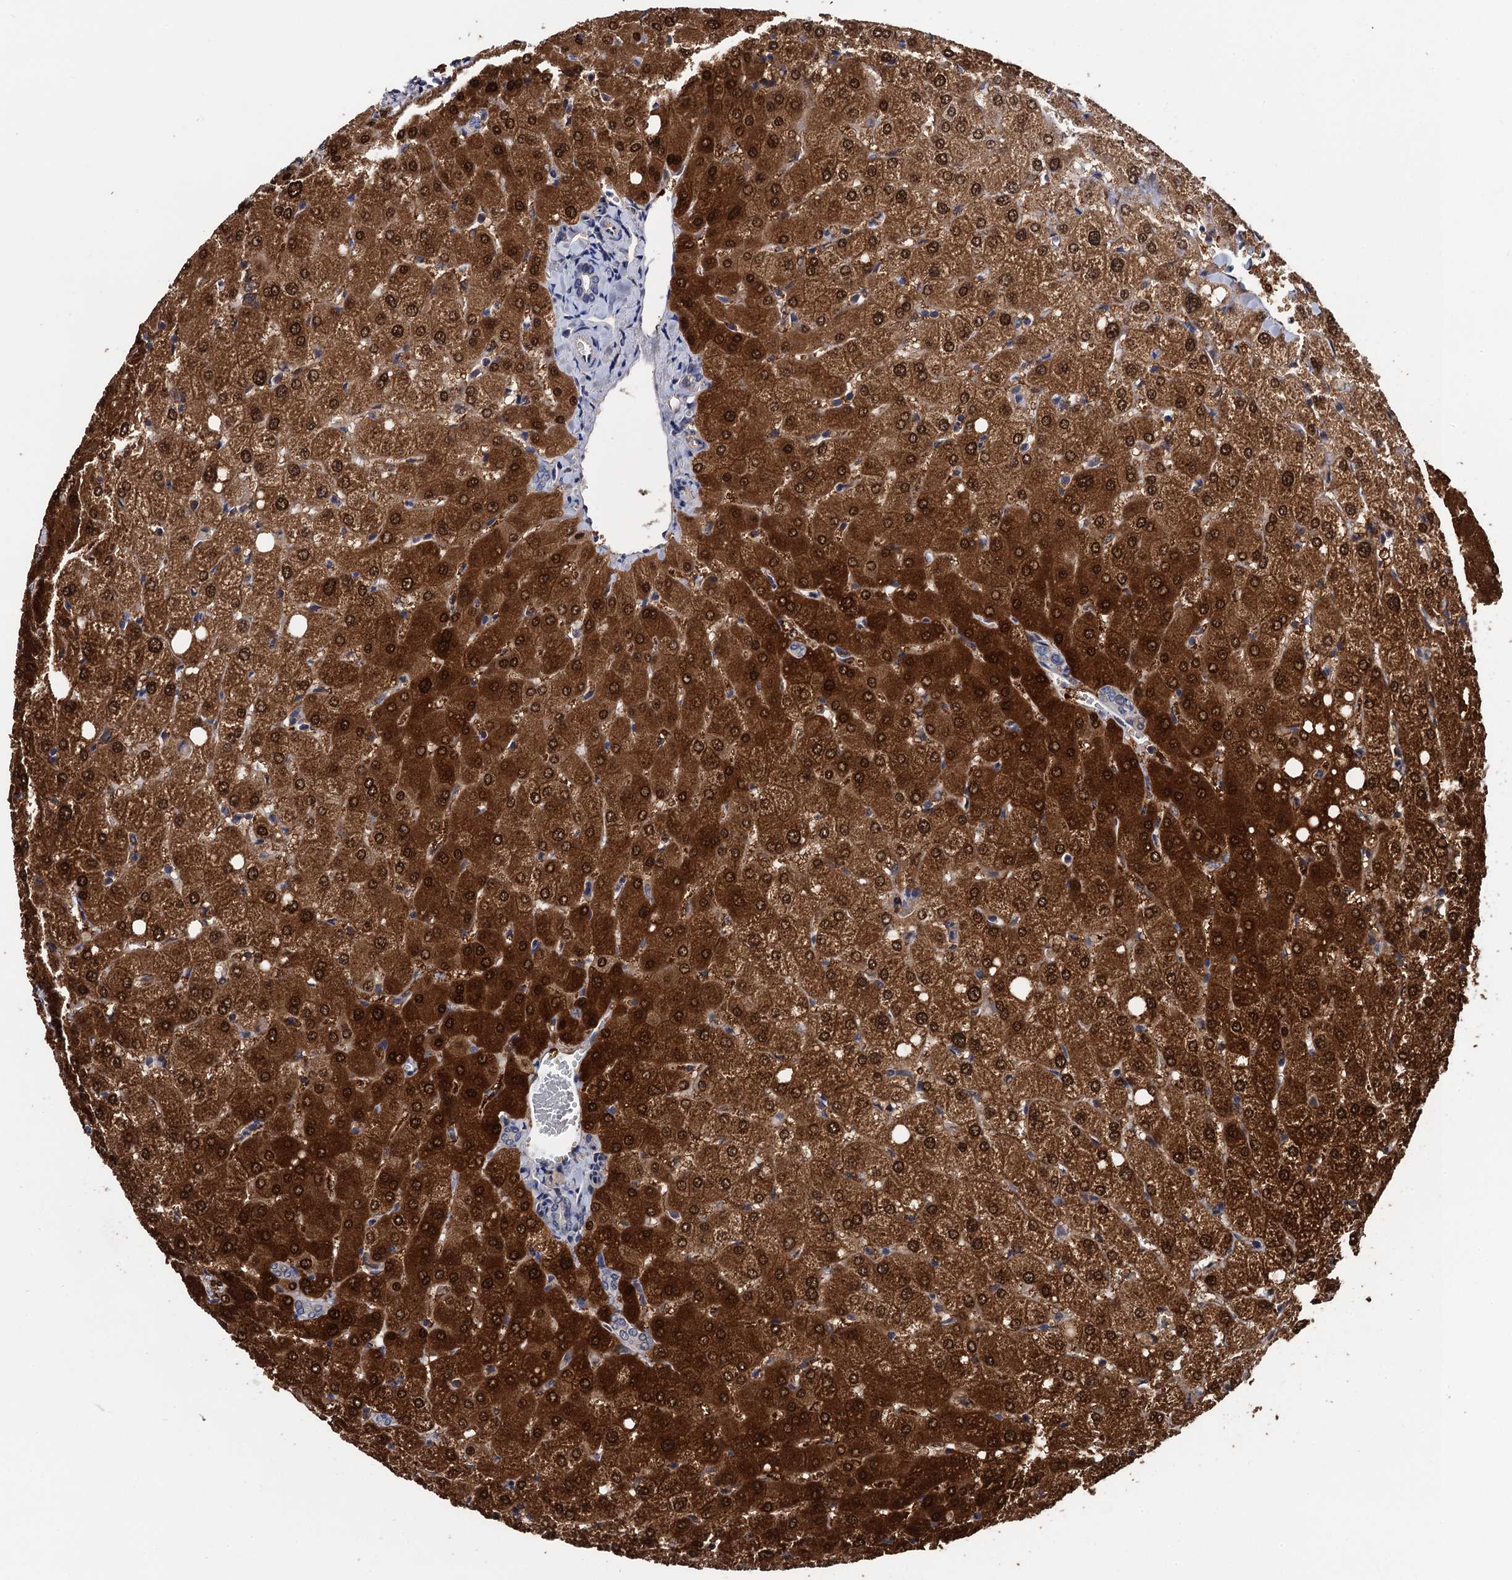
{"staining": {"intensity": "negative", "quantity": "none", "location": "none"}, "tissue": "liver", "cell_type": "Cholangiocytes", "image_type": "normal", "snomed": [{"axis": "morphology", "description": "Normal tissue, NOS"}, {"axis": "topography", "description": "Liver"}], "caption": "DAB (3,3'-diaminobenzidine) immunohistochemical staining of benign liver shows no significant staining in cholangiocytes.", "gene": "PTCD3", "patient": {"sex": "female", "age": 54}}